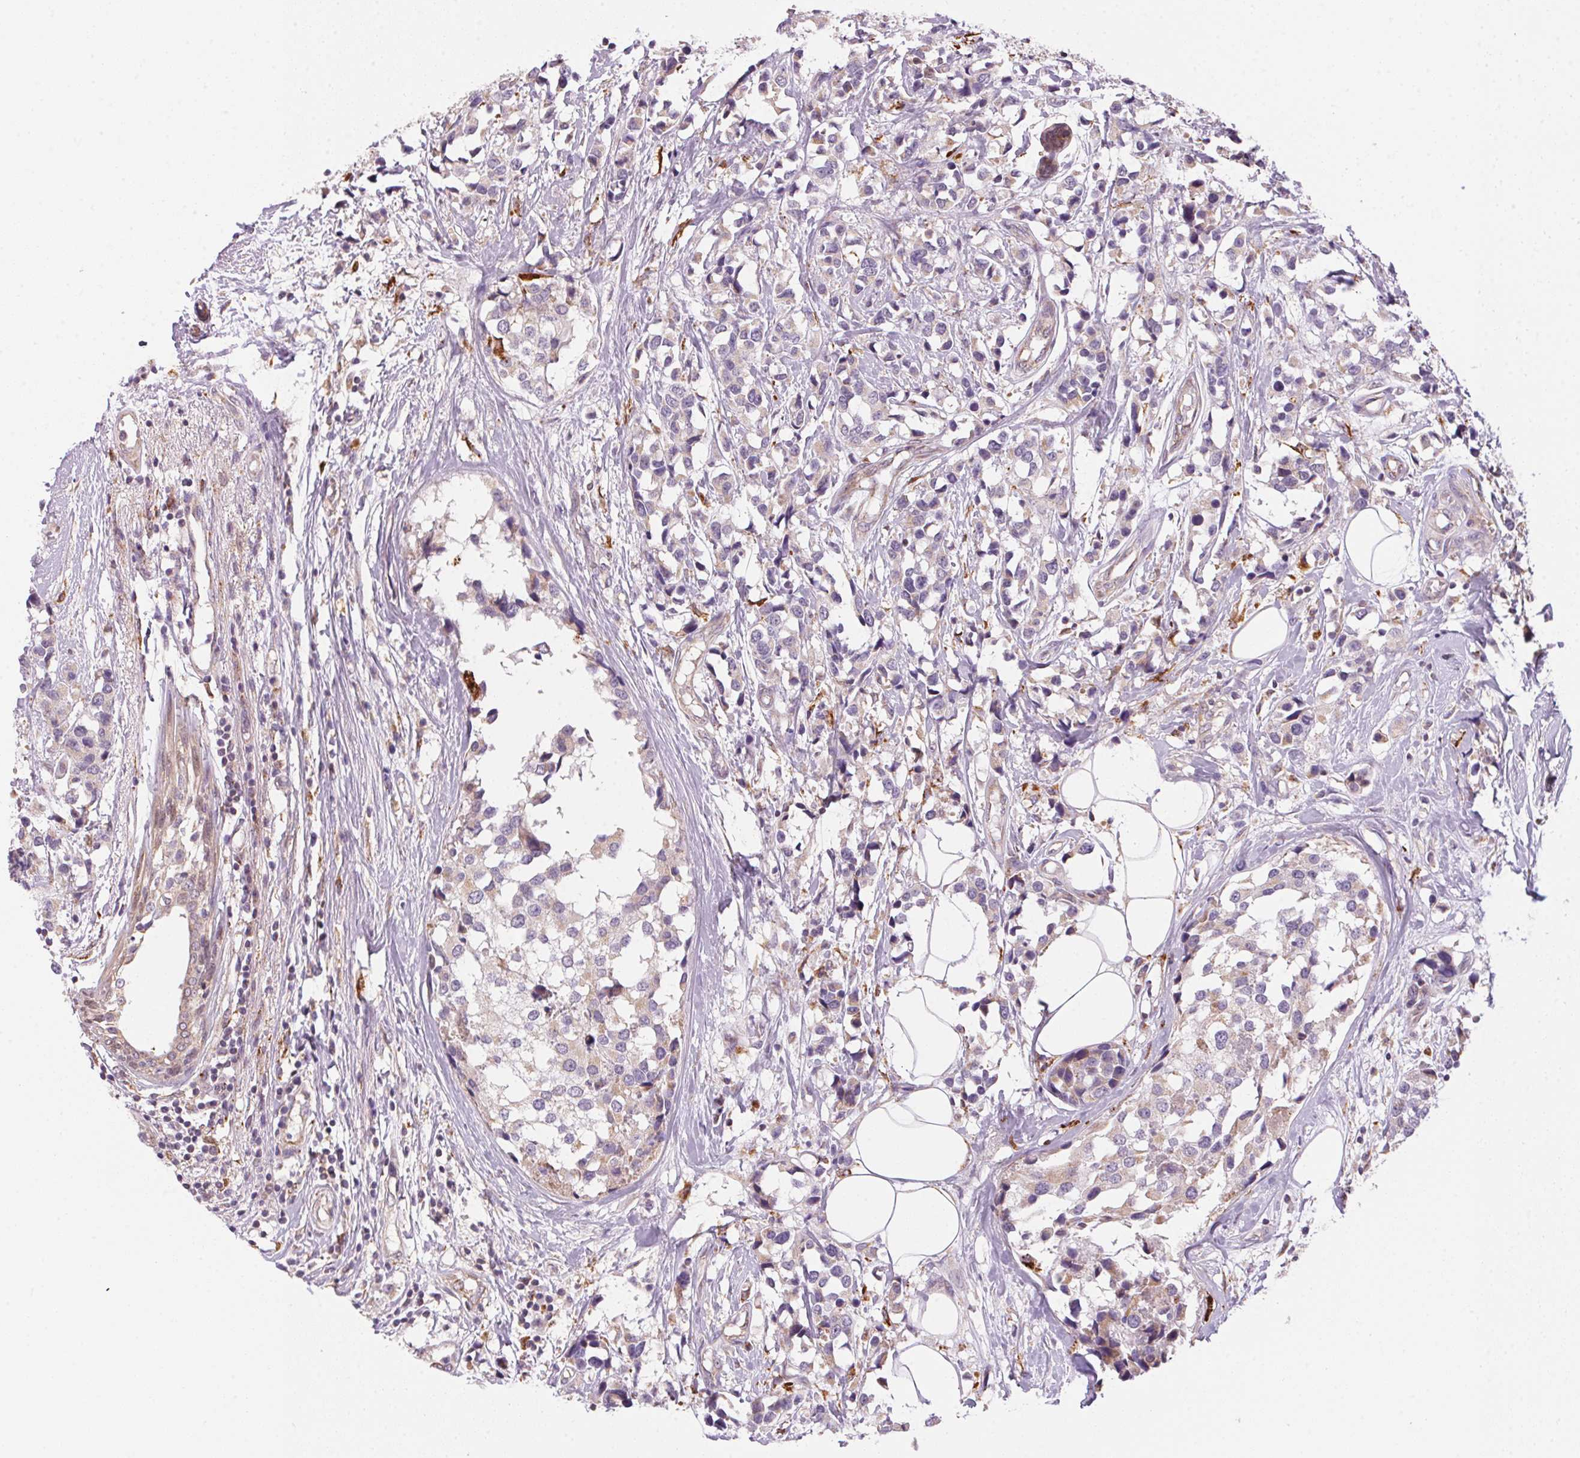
{"staining": {"intensity": "weak", "quantity": "<25%", "location": "cytoplasmic/membranous"}, "tissue": "breast cancer", "cell_type": "Tumor cells", "image_type": "cancer", "snomed": [{"axis": "morphology", "description": "Lobular carcinoma"}, {"axis": "topography", "description": "Breast"}], "caption": "This is an IHC histopathology image of breast cancer. There is no staining in tumor cells.", "gene": "ADH5", "patient": {"sex": "female", "age": 59}}